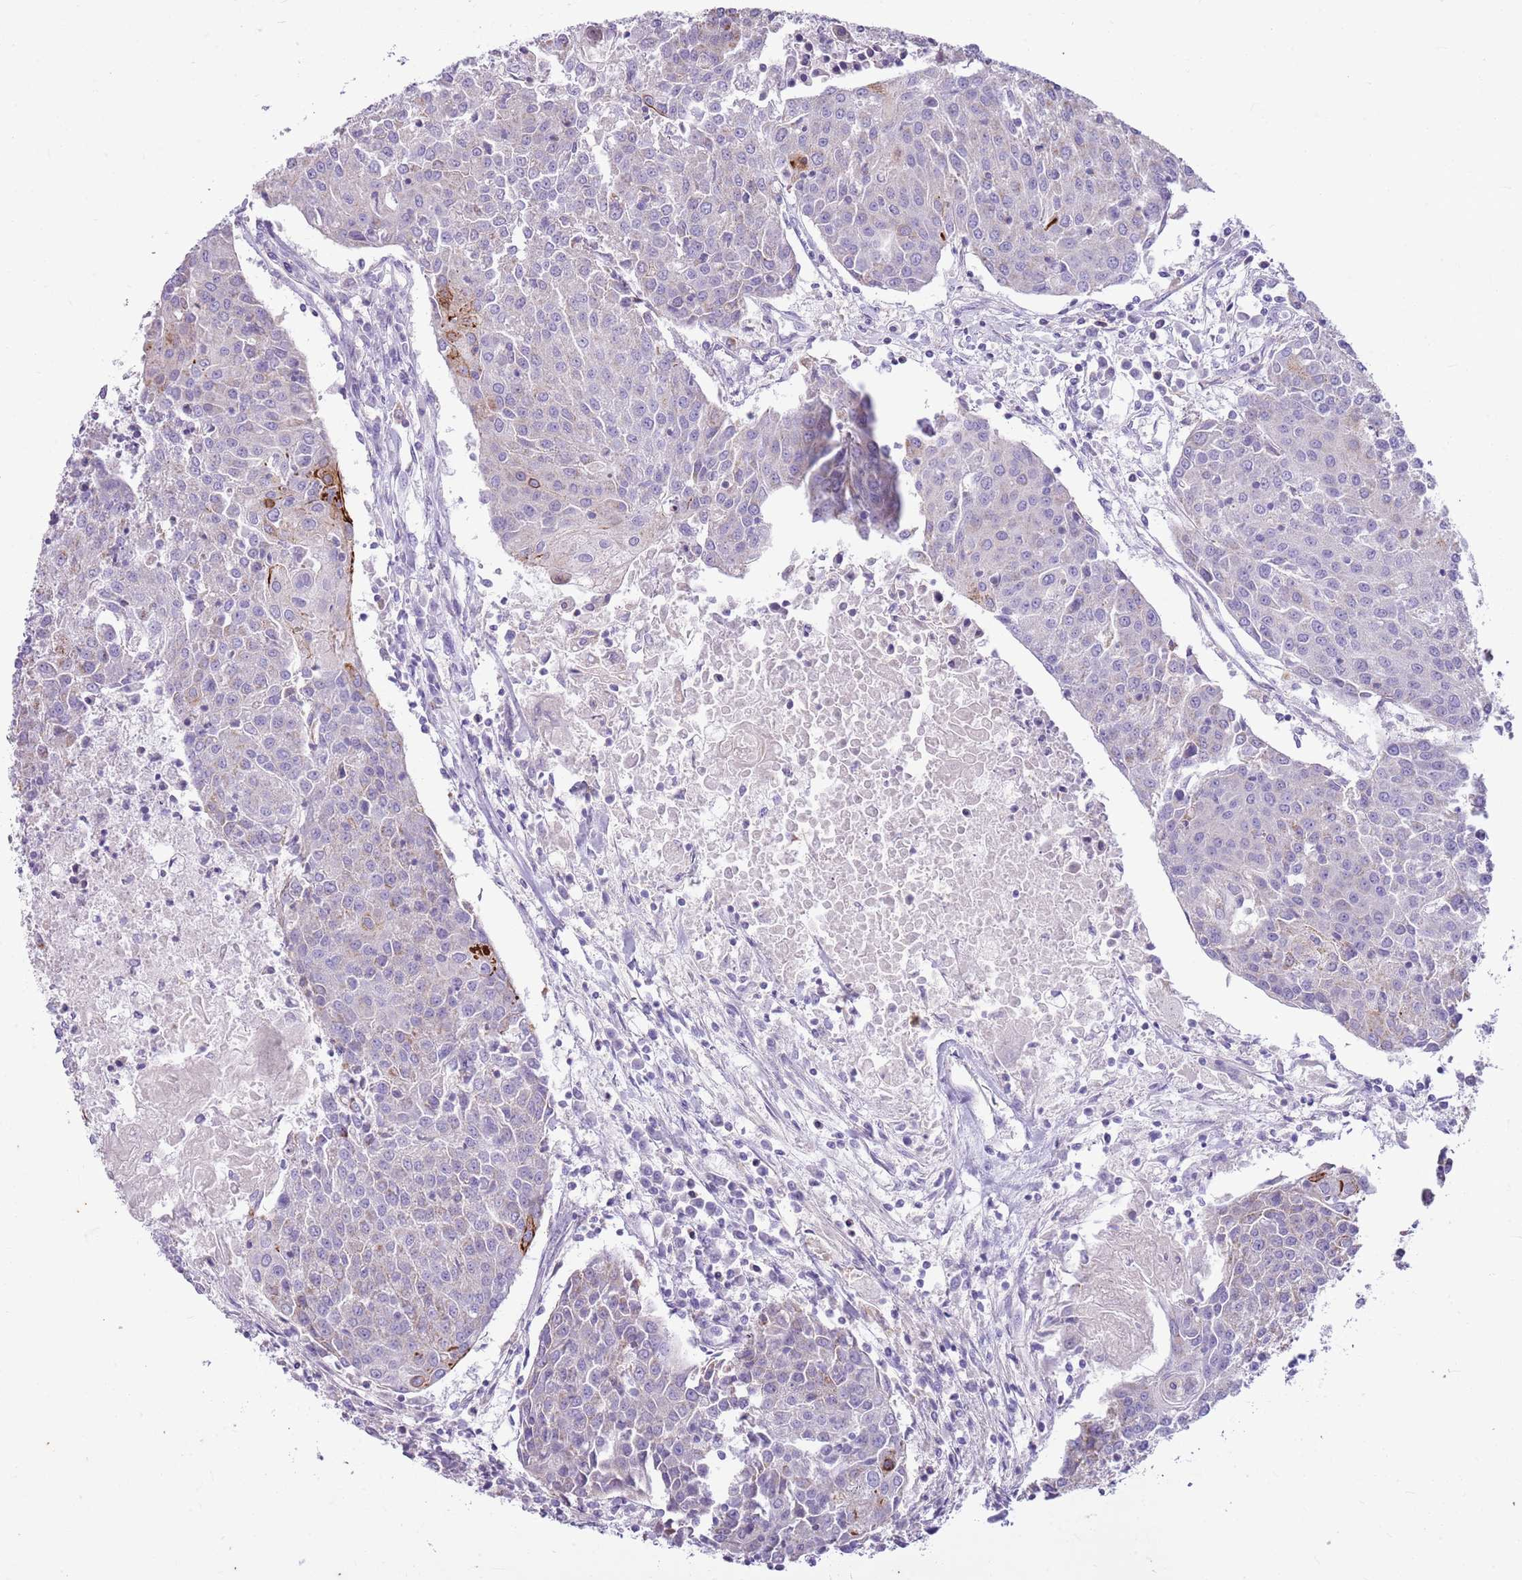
{"staining": {"intensity": "moderate", "quantity": "<25%", "location": "cytoplasmic/membranous"}, "tissue": "urothelial cancer", "cell_type": "Tumor cells", "image_type": "cancer", "snomed": [{"axis": "morphology", "description": "Urothelial carcinoma, High grade"}, {"axis": "topography", "description": "Urinary bladder"}], "caption": "Urothelial cancer tissue reveals moderate cytoplasmic/membranous positivity in approximately <25% of tumor cells (DAB (3,3'-diaminobenzidine) = brown stain, brightfield microscopy at high magnification).", "gene": "CNPPD1", "patient": {"sex": "female", "age": 85}}